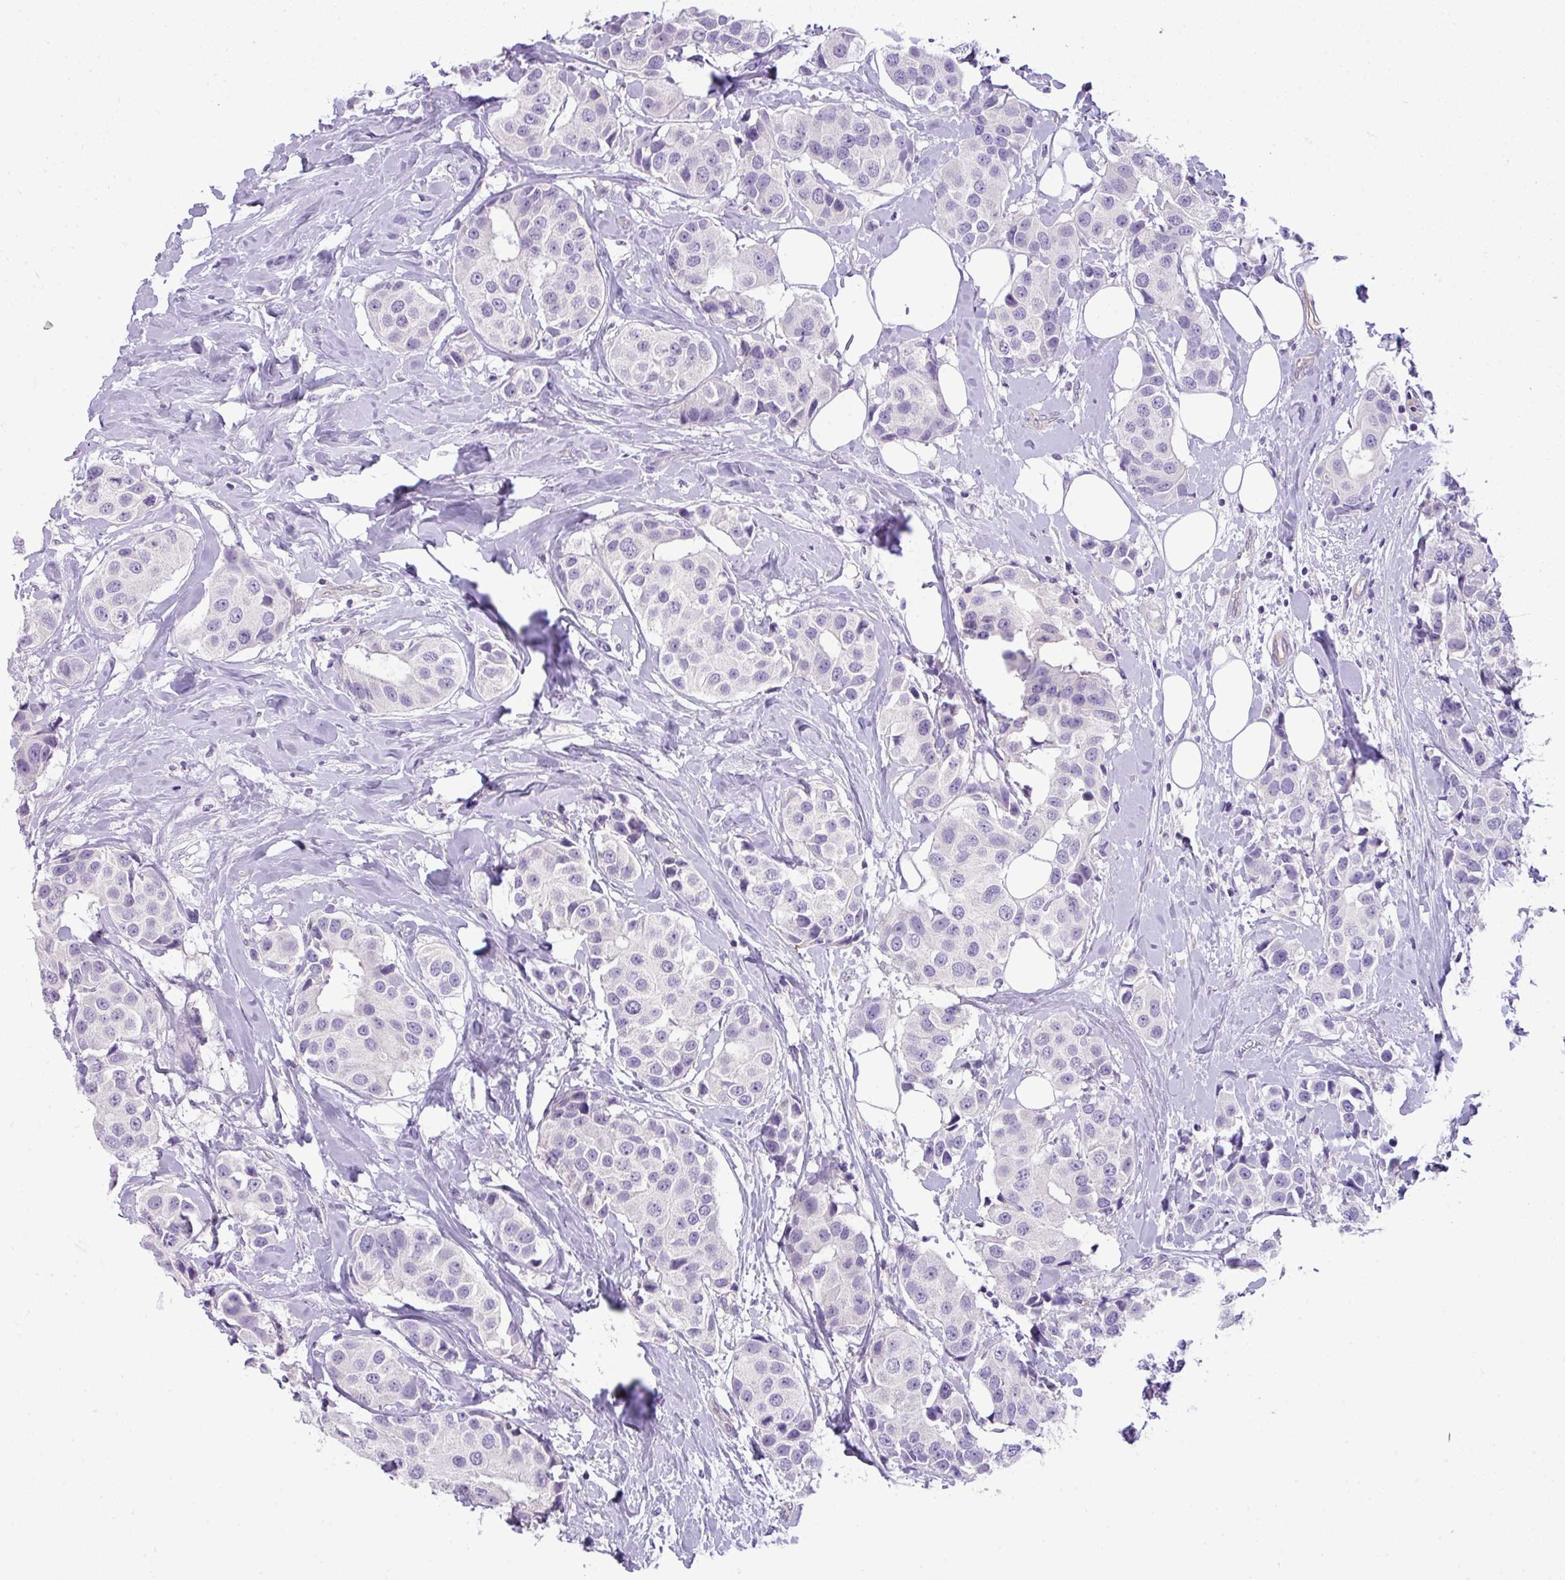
{"staining": {"intensity": "negative", "quantity": "none", "location": "none"}, "tissue": "breast cancer", "cell_type": "Tumor cells", "image_type": "cancer", "snomed": [{"axis": "morphology", "description": "Normal tissue, NOS"}, {"axis": "morphology", "description": "Duct carcinoma"}, {"axis": "topography", "description": "Breast"}], "caption": "Micrograph shows no significant protein expression in tumor cells of invasive ductal carcinoma (breast).", "gene": "ENSG00000273748", "patient": {"sex": "female", "age": 39}}